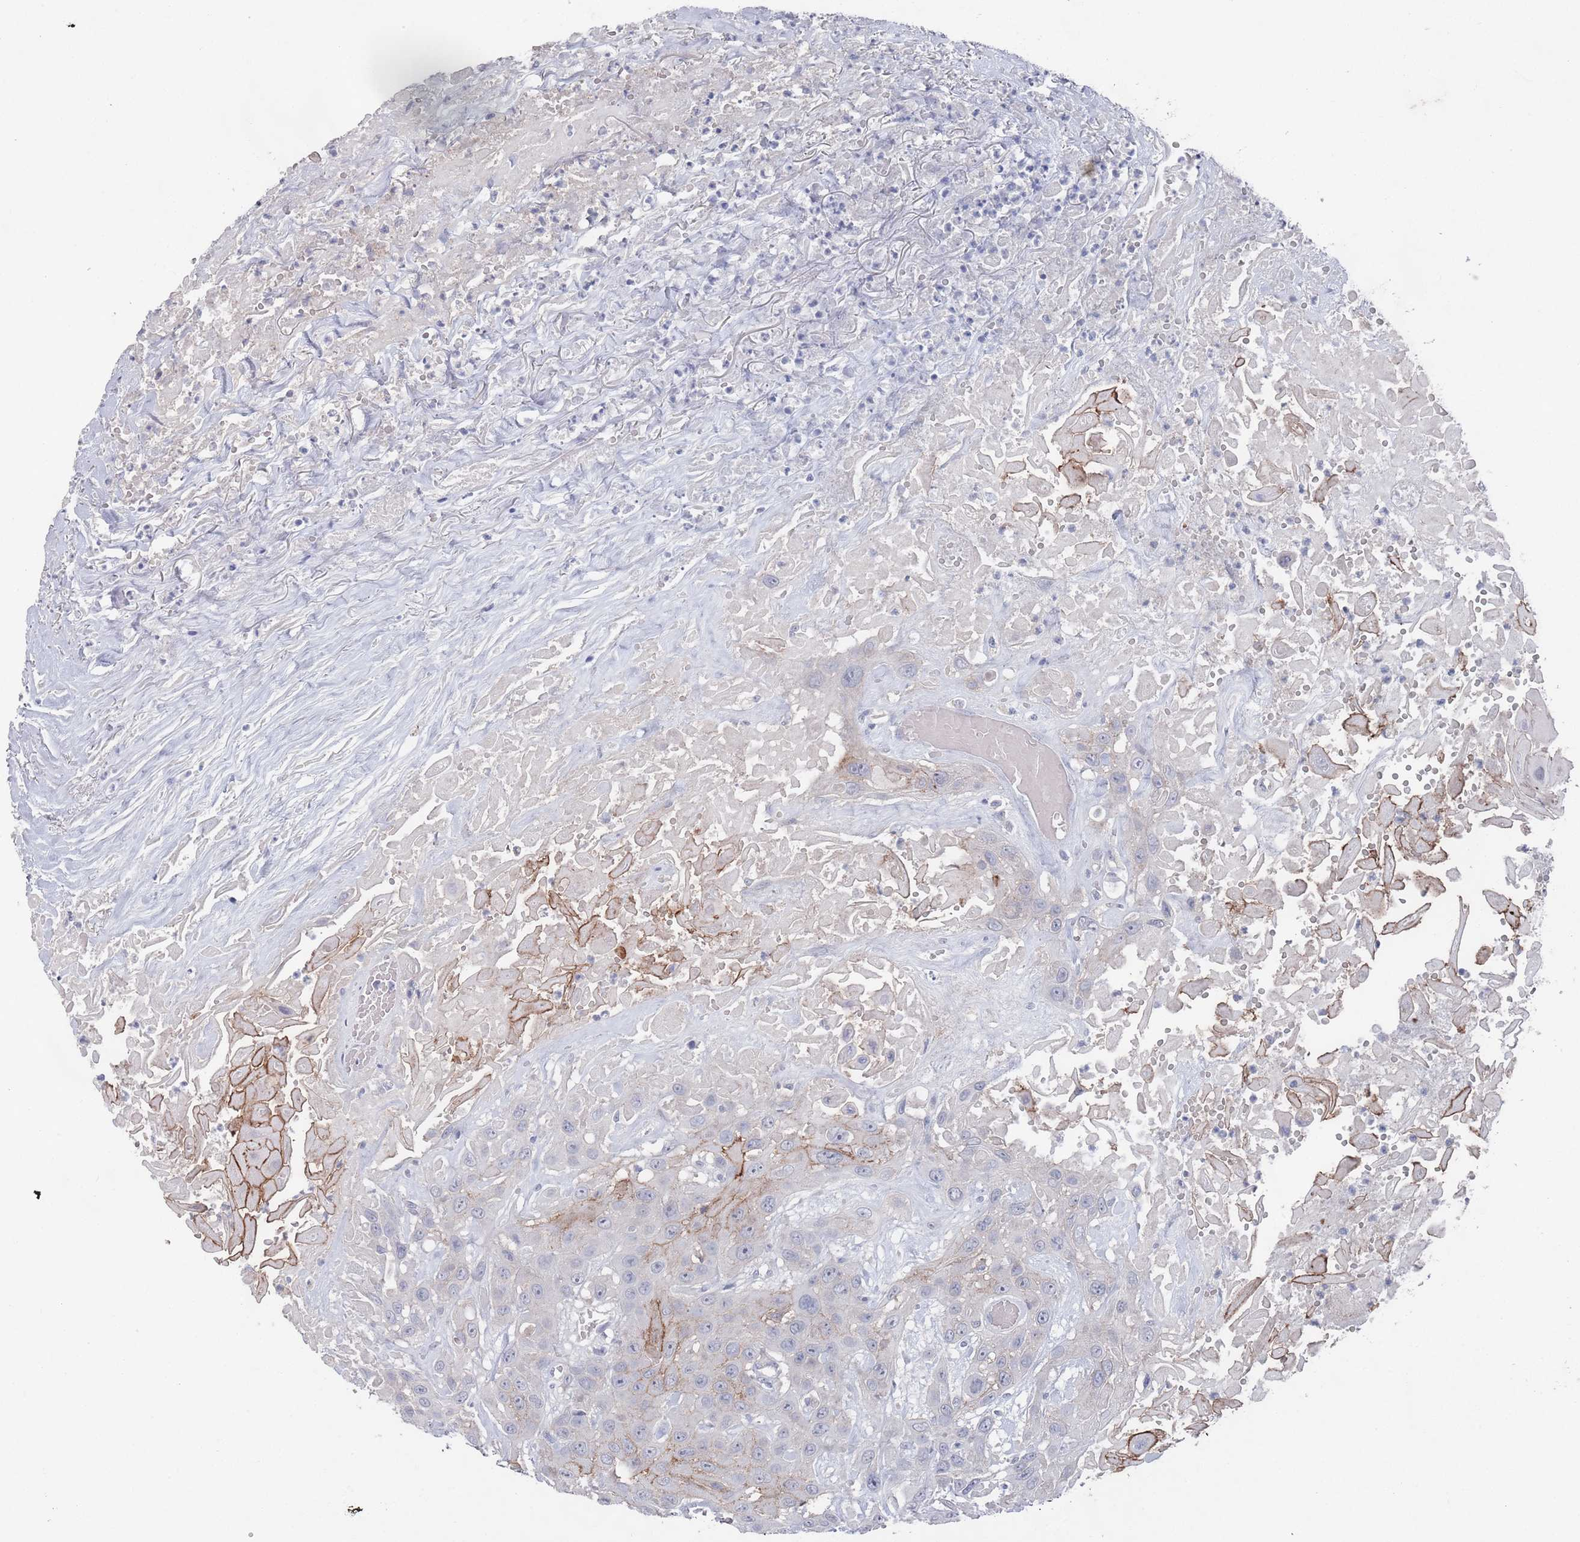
{"staining": {"intensity": "moderate", "quantity": "<25%", "location": "cytoplasmic/membranous"}, "tissue": "head and neck cancer", "cell_type": "Tumor cells", "image_type": "cancer", "snomed": [{"axis": "morphology", "description": "Squamous cell carcinoma, NOS"}, {"axis": "topography", "description": "Head-Neck"}], "caption": "This photomicrograph exhibits head and neck cancer stained with IHC to label a protein in brown. The cytoplasmic/membranous of tumor cells show moderate positivity for the protein. Nuclei are counter-stained blue.", "gene": "PROM2", "patient": {"sex": "male", "age": 81}}